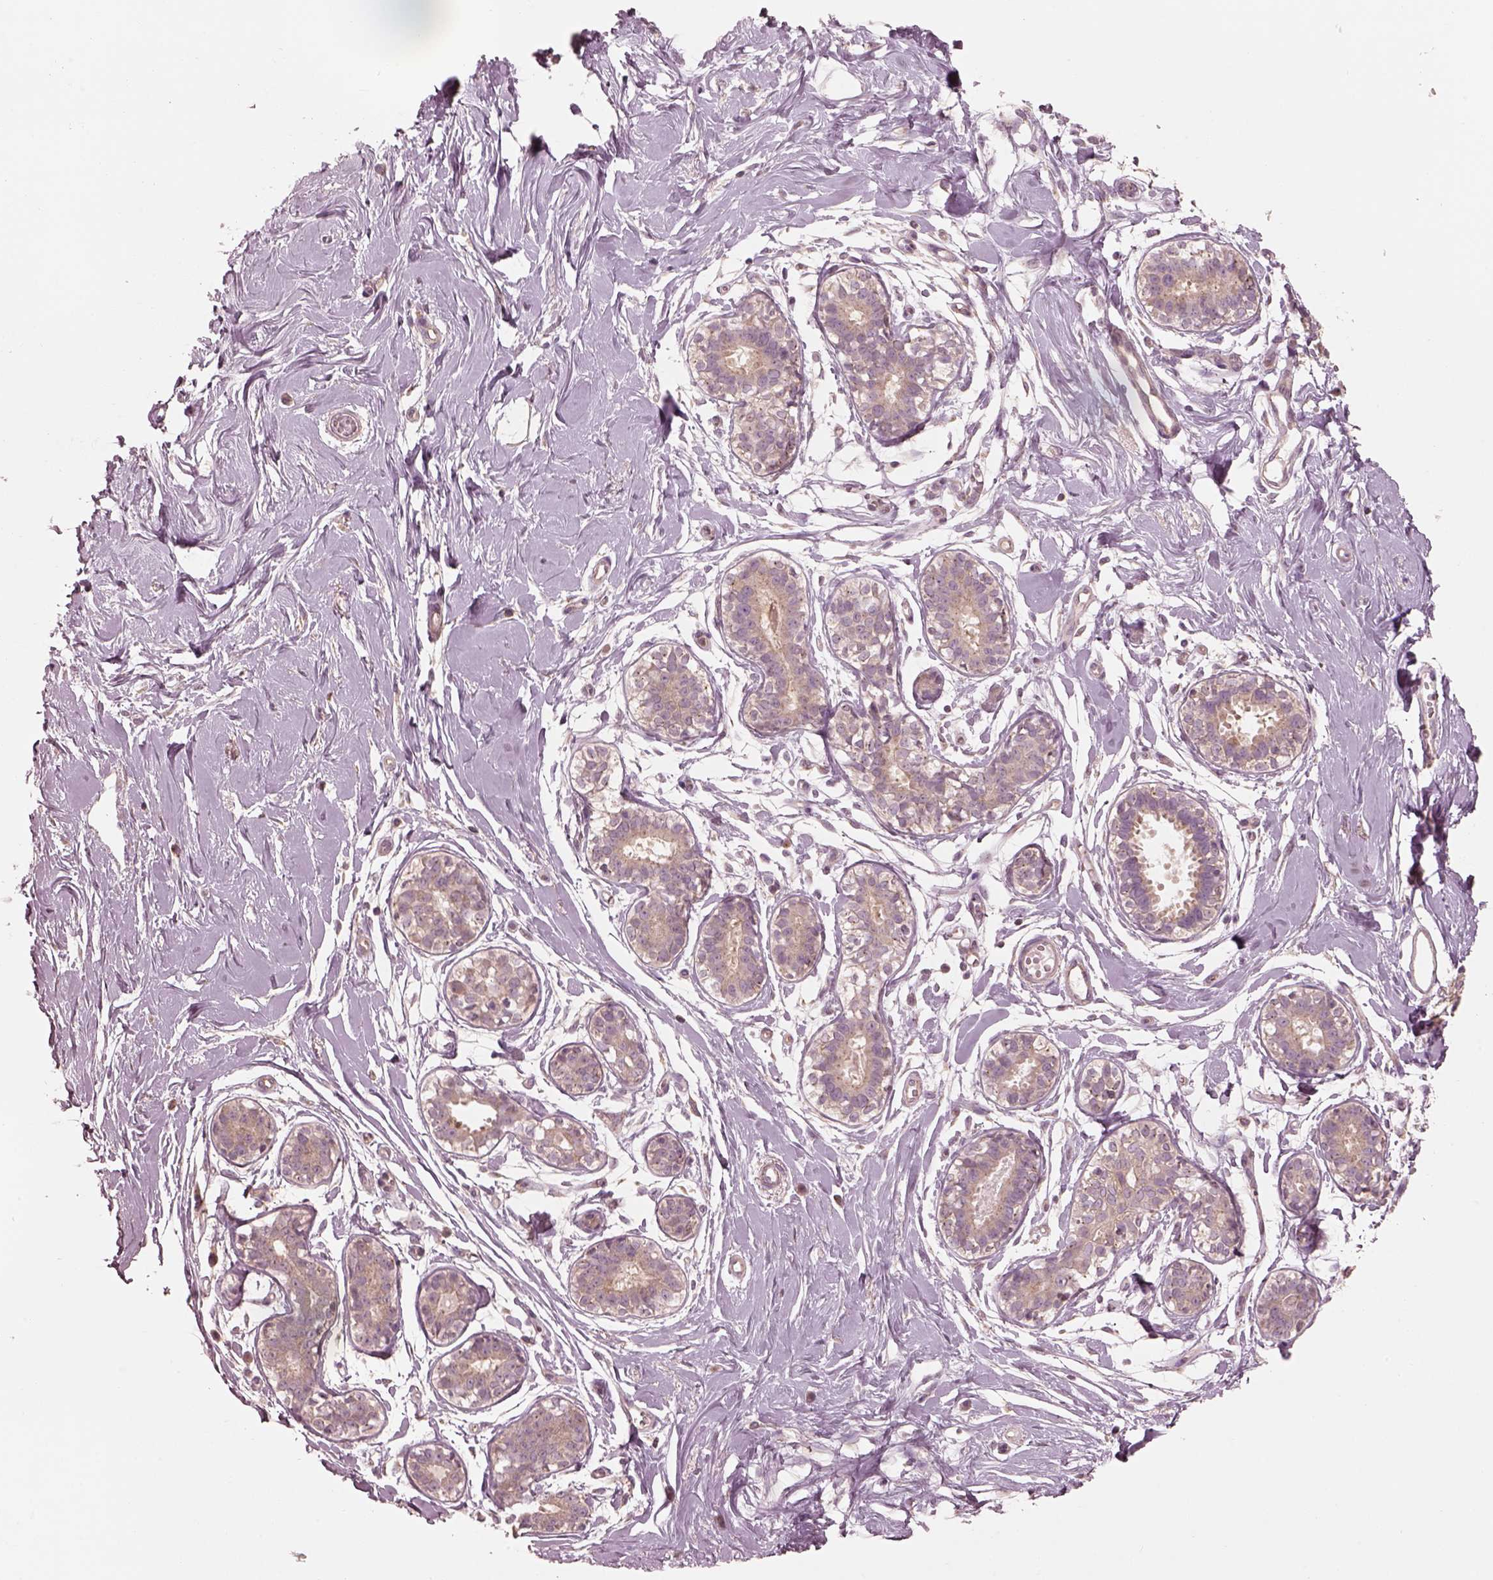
{"staining": {"intensity": "weak", "quantity": ">75%", "location": "cytoplasmic/membranous"}, "tissue": "breast", "cell_type": "Adipocytes", "image_type": "normal", "snomed": [{"axis": "morphology", "description": "Normal tissue, NOS"}, {"axis": "topography", "description": "Breast"}], "caption": "Immunohistochemistry photomicrograph of normal breast: breast stained using immunohistochemistry (IHC) exhibits low levels of weak protein expression localized specifically in the cytoplasmic/membranous of adipocytes, appearing as a cytoplasmic/membranous brown color.", "gene": "PRKACG", "patient": {"sex": "female", "age": 49}}